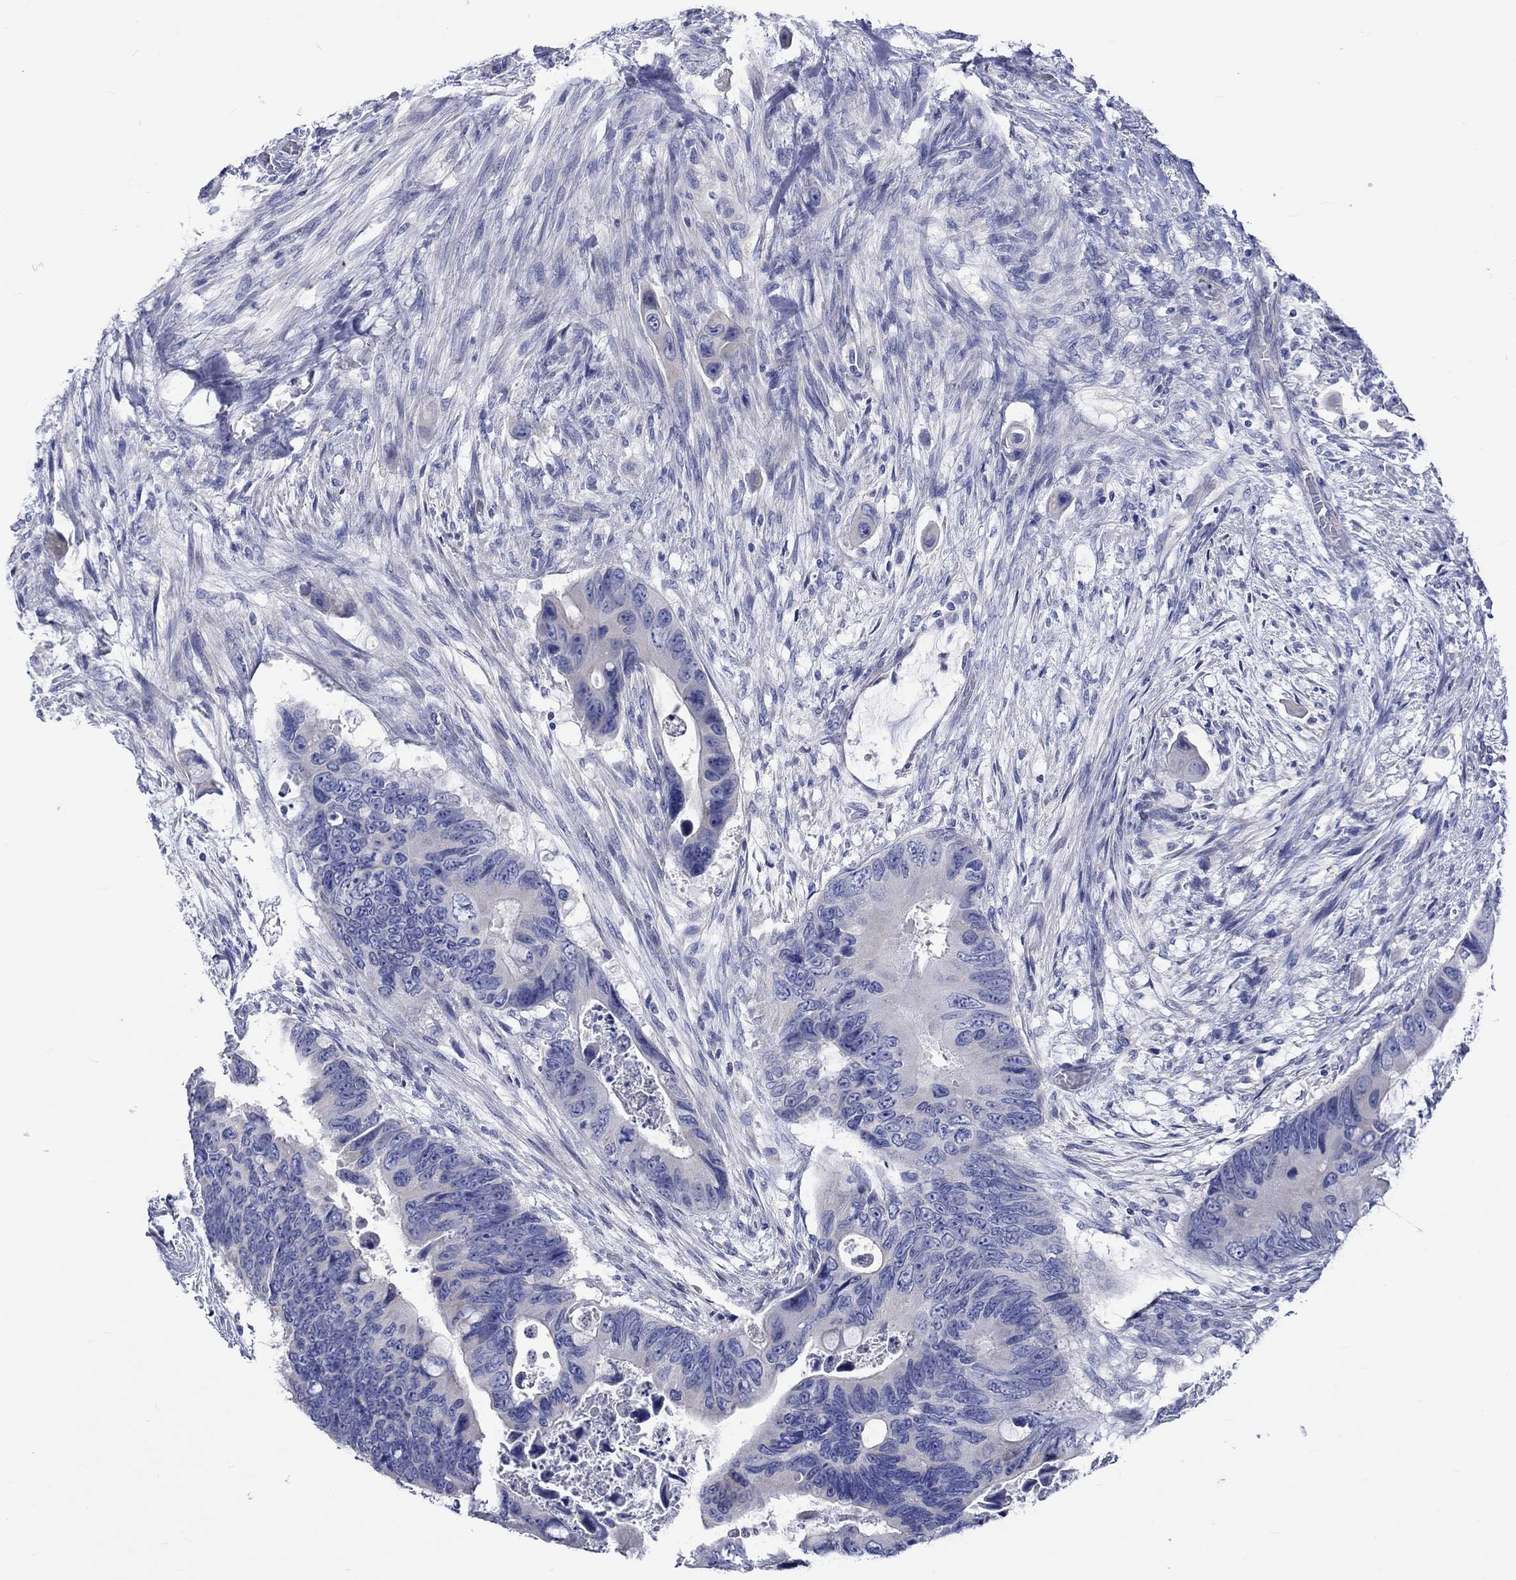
{"staining": {"intensity": "negative", "quantity": "none", "location": "none"}, "tissue": "colorectal cancer", "cell_type": "Tumor cells", "image_type": "cancer", "snomed": [{"axis": "morphology", "description": "Adenocarcinoma, NOS"}, {"axis": "topography", "description": "Rectum"}], "caption": "Micrograph shows no significant protein staining in tumor cells of colorectal cancer (adenocarcinoma).", "gene": "HARBI1", "patient": {"sex": "male", "age": 63}}